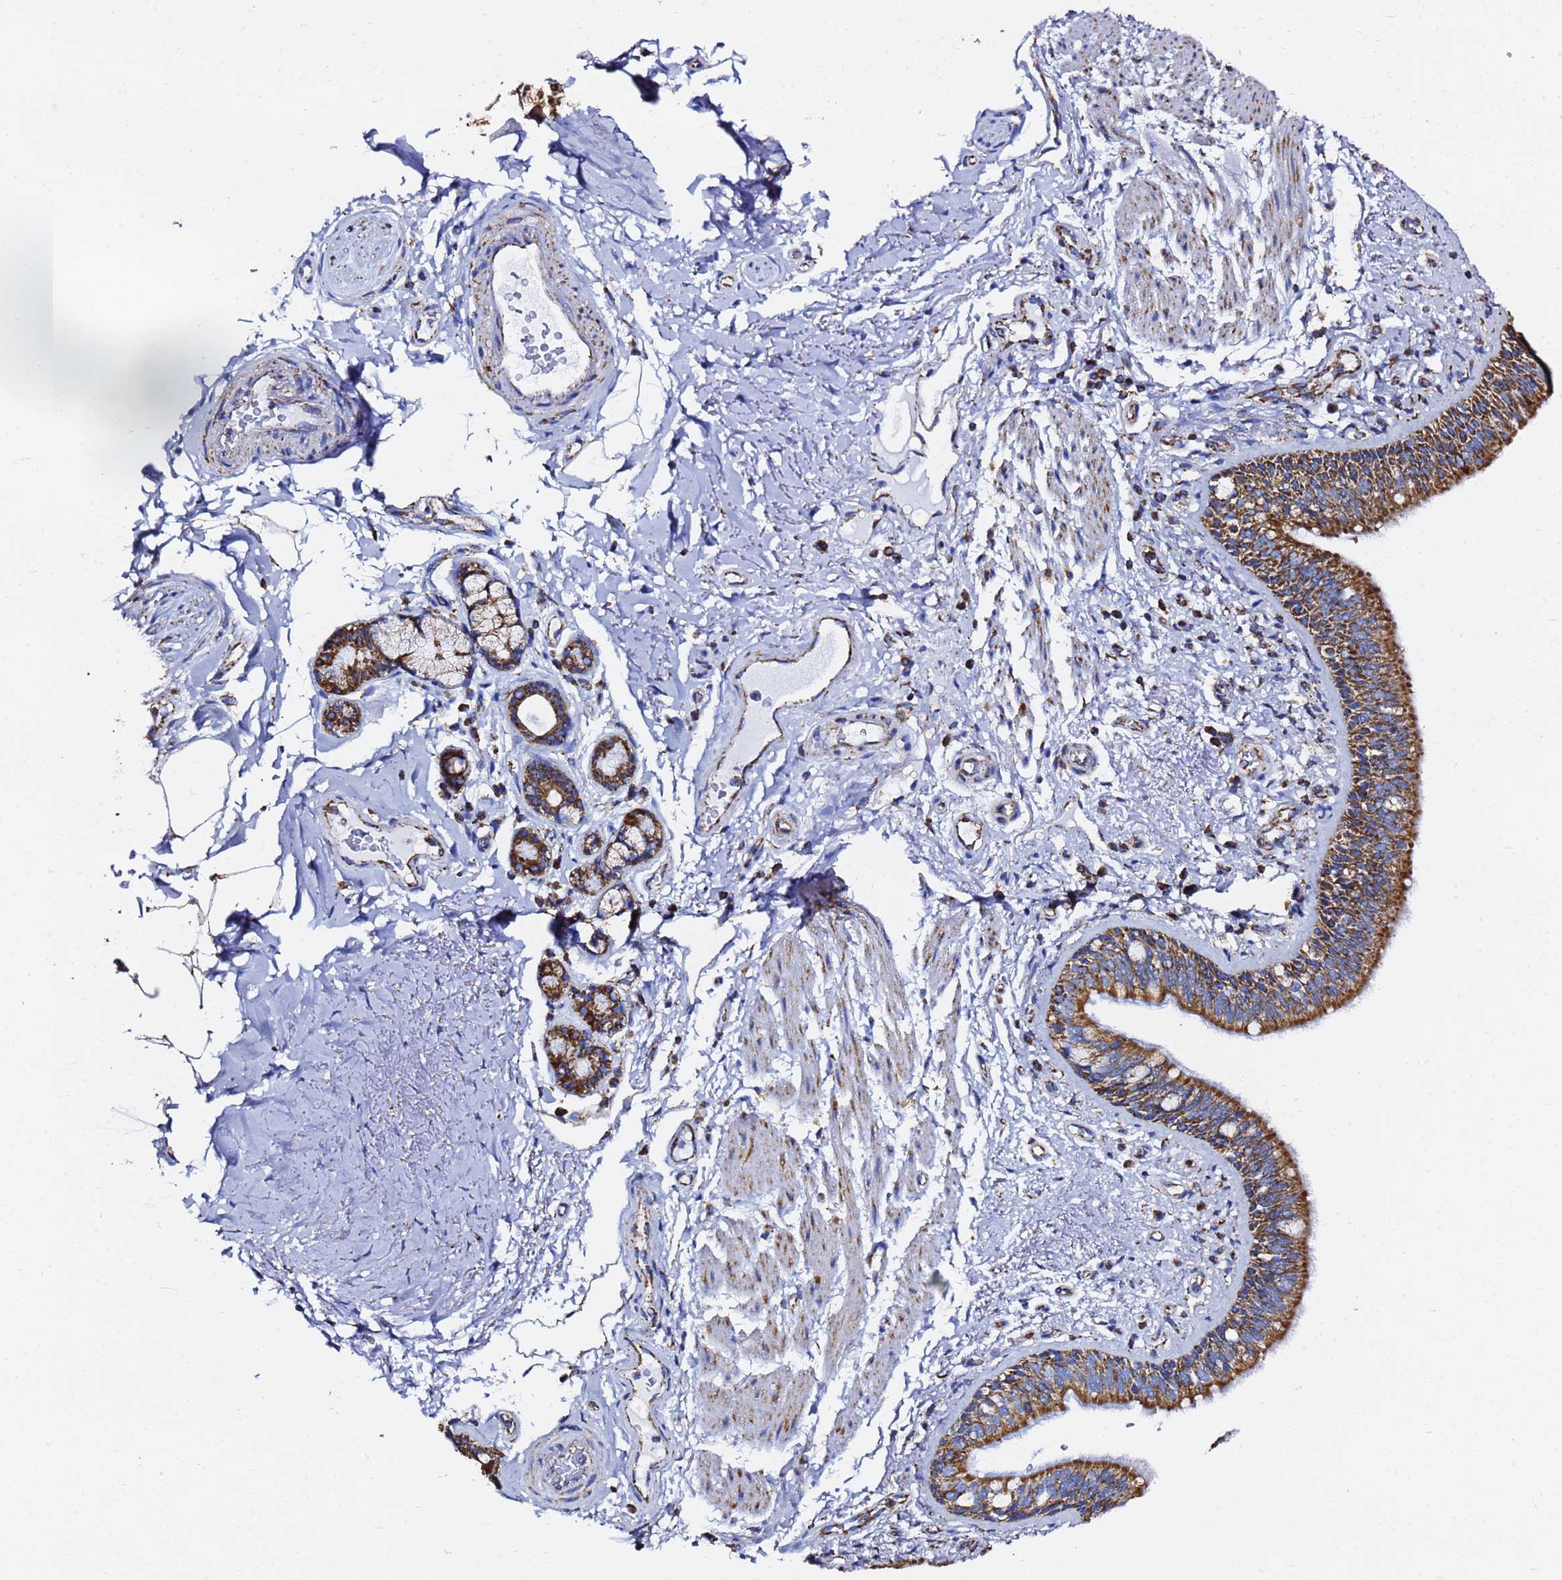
{"staining": {"intensity": "strong", "quantity": ">75%", "location": "cytoplasmic/membranous"}, "tissue": "bronchus", "cell_type": "Respiratory epithelial cells", "image_type": "normal", "snomed": [{"axis": "morphology", "description": "Normal tissue, NOS"}, {"axis": "morphology", "description": "Neoplasm, uncertain whether benign or malignant"}, {"axis": "topography", "description": "Bronchus"}, {"axis": "topography", "description": "Lung"}], "caption": "Immunohistochemistry (IHC) histopathology image of normal bronchus: bronchus stained using immunohistochemistry (IHC) exhibits high levels of strong protein expression localized specifically in the cytoplasmic/membranous of respiratory epithelial cells, appearing as a cytoplasmic/membranous brown color.", "gene": "PHB2", "patient": {"sex": "male", "age": 55}}